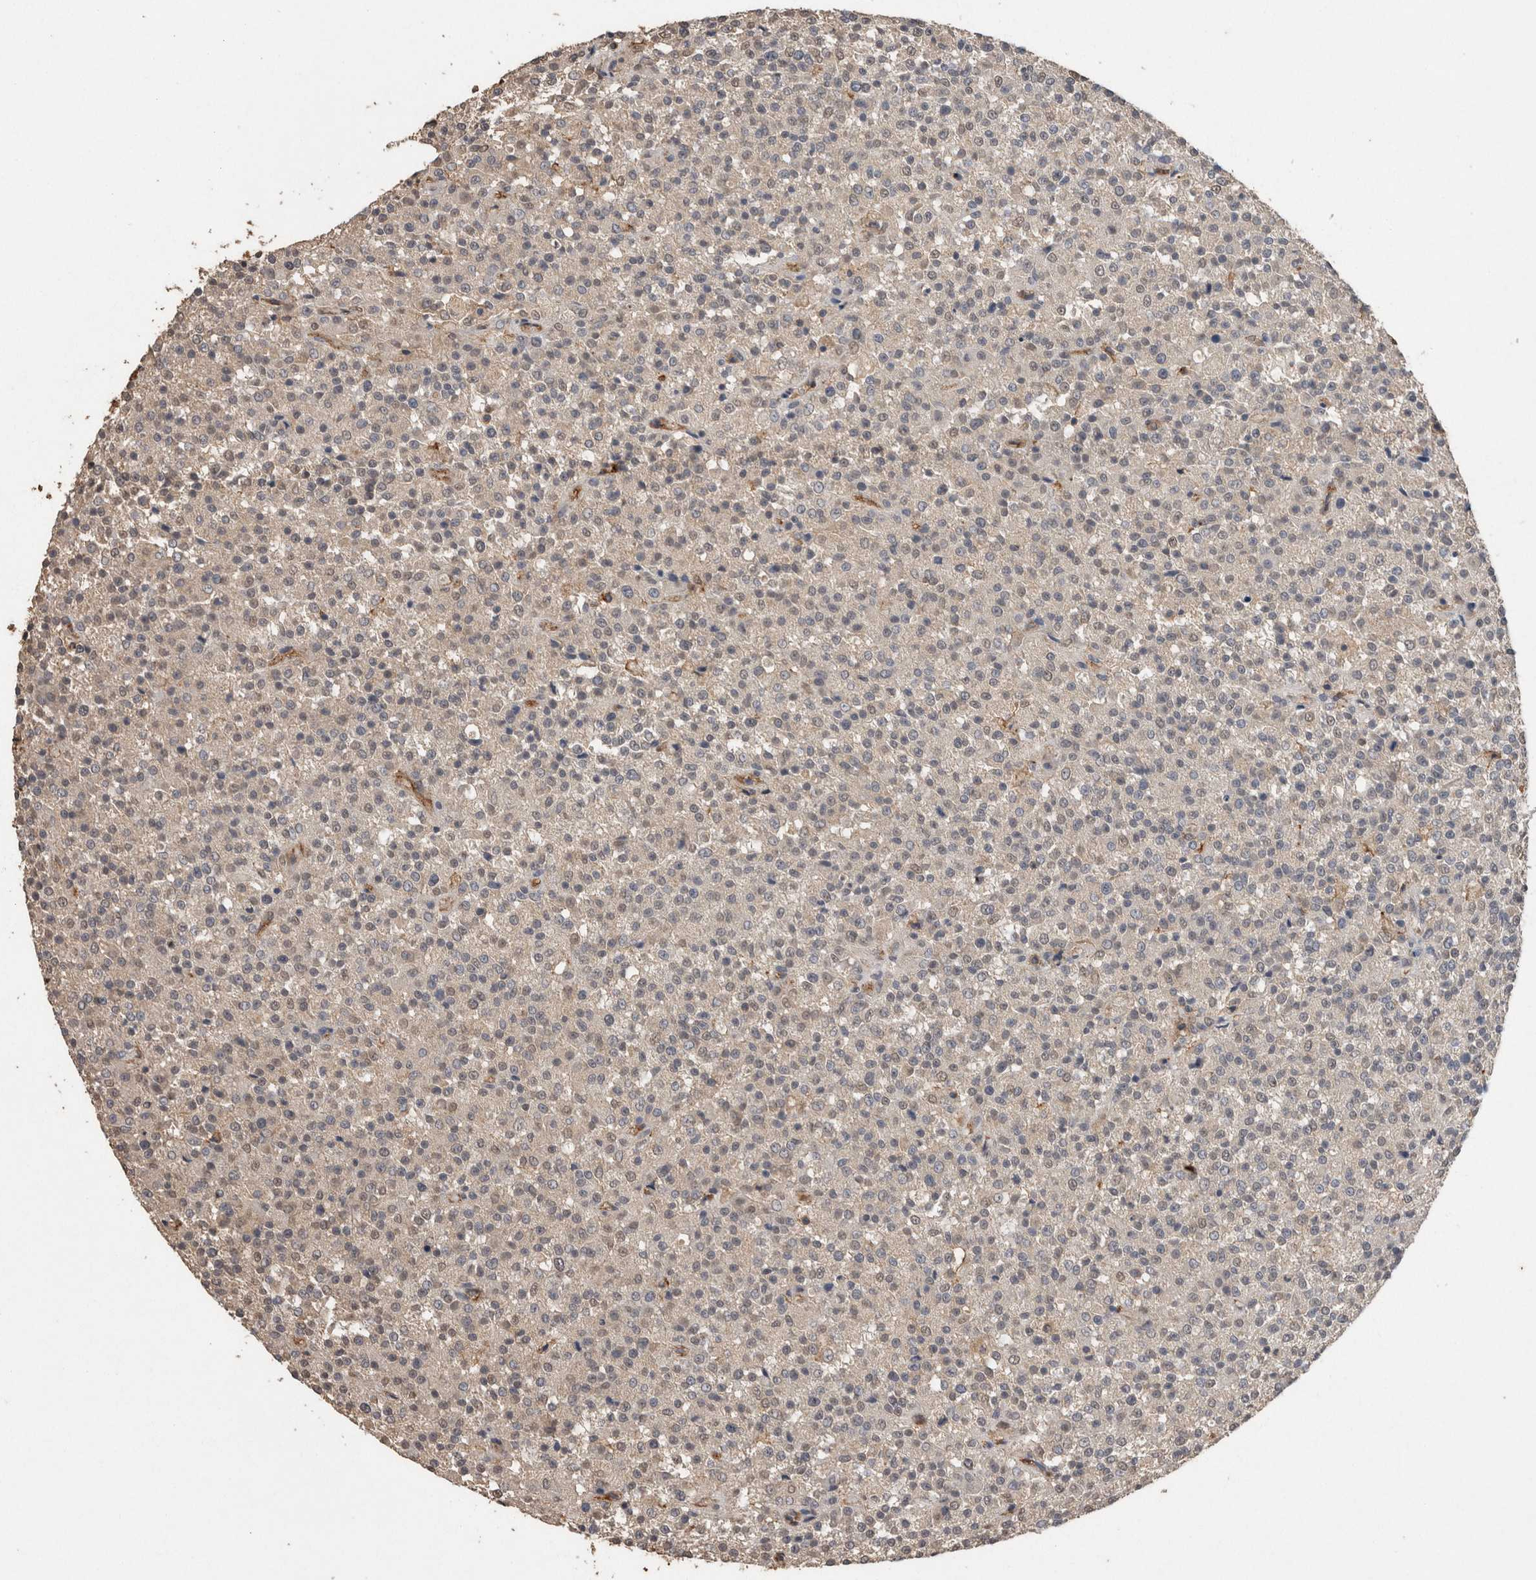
{"staining": {"intensity": "negative", "quantity": "none", "location": "none"}, "tissue": "testis cancer", "cell_type": "Tumor cells", "image_type": "cancer", "snomed": [{"axis": "morphology", "description": "Seminoma, NOS"}, {"axis": "topography", "description": "Testis"}], "caption": "Seminoma (testis) was stained to show a protein in brown. There is no significant expression in tumor cells.", "gene": "S100A10", "patient": {"sex": "male", "age": 59}}